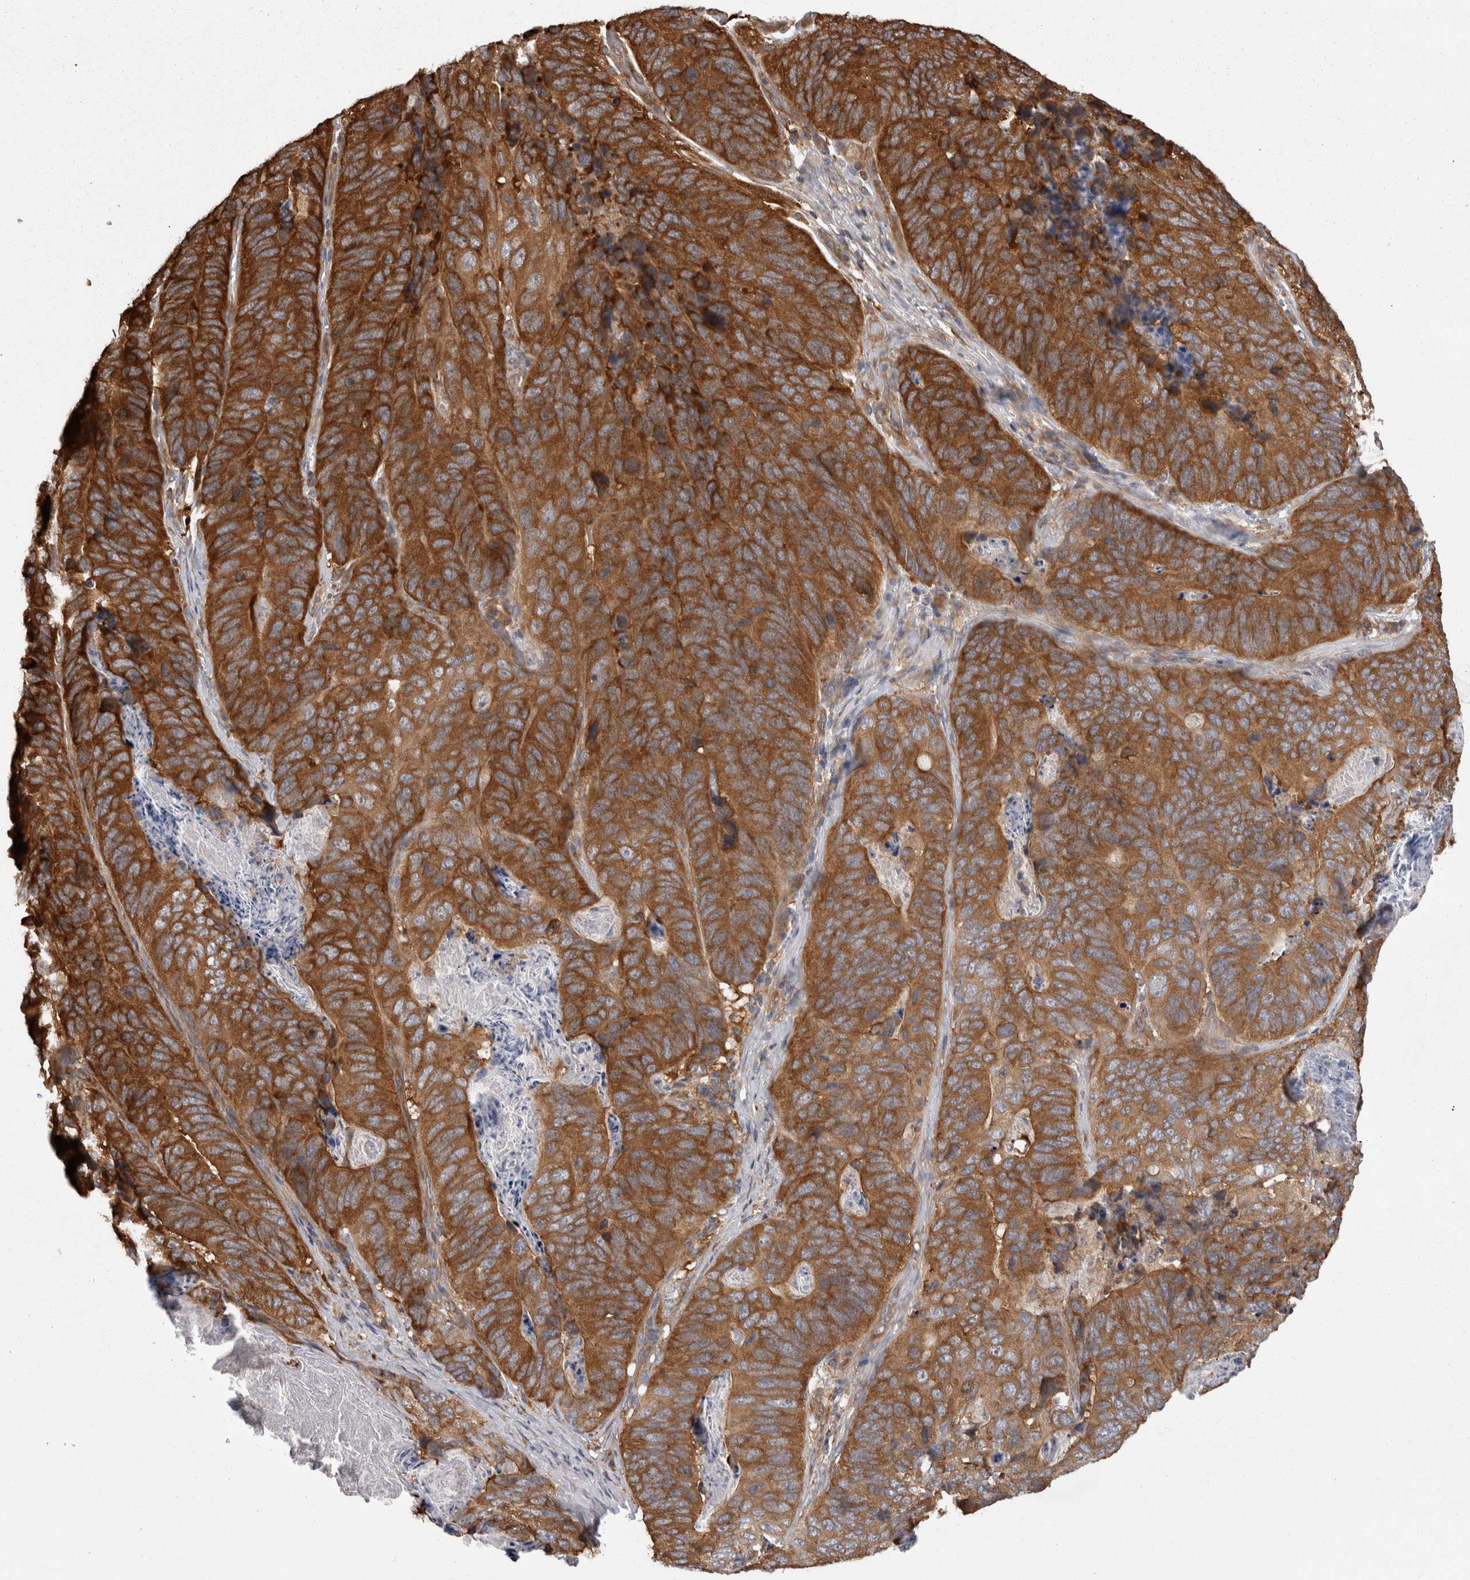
{"staining": {"intensity": "strong", "quantity": ">75%", "location": "cytoplasmic/membranous"}, "tissue": "stomach cancer", "cell_type": "Tumor cells", "image_type": "cancer", "snomed": [{"axis": "morphology", "description": "Normal tissue, NOS"}, {"axis": "morphology", "description": "Adenocarcinoma, NOS"}, {"axis": "topography", "description": "Stomach"}], "caption": "Protein expression analysis of stomach cancer (adenocarcinoma) demonstrates strong cytoplasmic/membranous staining in about >75% of tumor cells.", "gene": "SMCR8", "patient": {"sex": "female", "age": 89}}